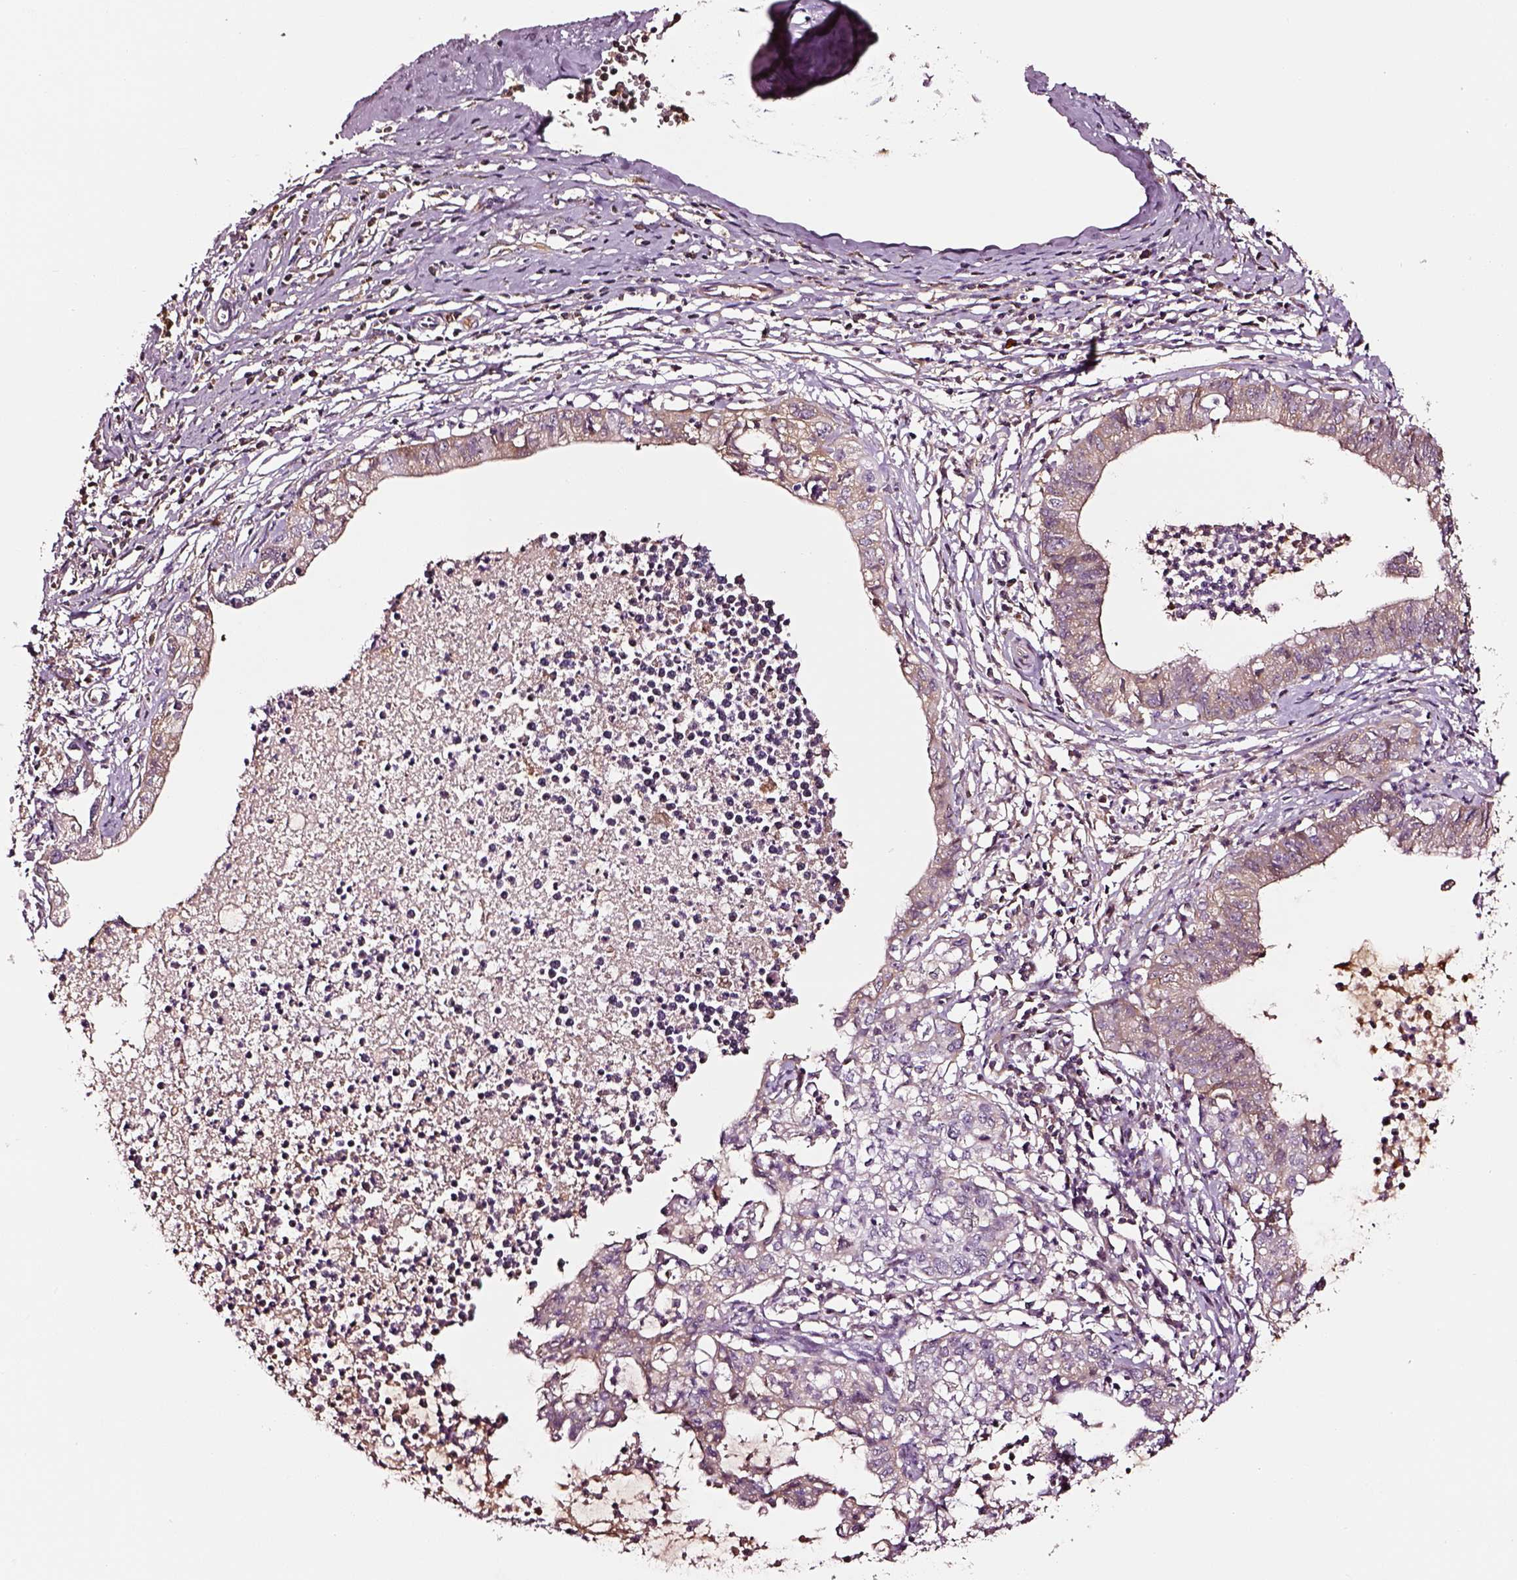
{"staining": {"intensity": "weak", "quantity": ">75%", "location": "cytoplasmic/membranous"}, "tissue": "cervical cancer", "cell_type": "Tumor cells", "image_type": "cancer", "snomed": [{"axis": "morphology", "description": "Normal tissue, NOS"}, {"axis": "morphology", "description": "Adenocarcinoma, NOS"}, {"axis": "topography", "description": "Cervix"}], "caption": "Human cervical cancer stained for a protein (brown) exhibits weak cytoplasmic/membranous positive positivity in about >75% of tumor cells.", "gene": "TF", "patient": {"sex": "female", "age": 38}}